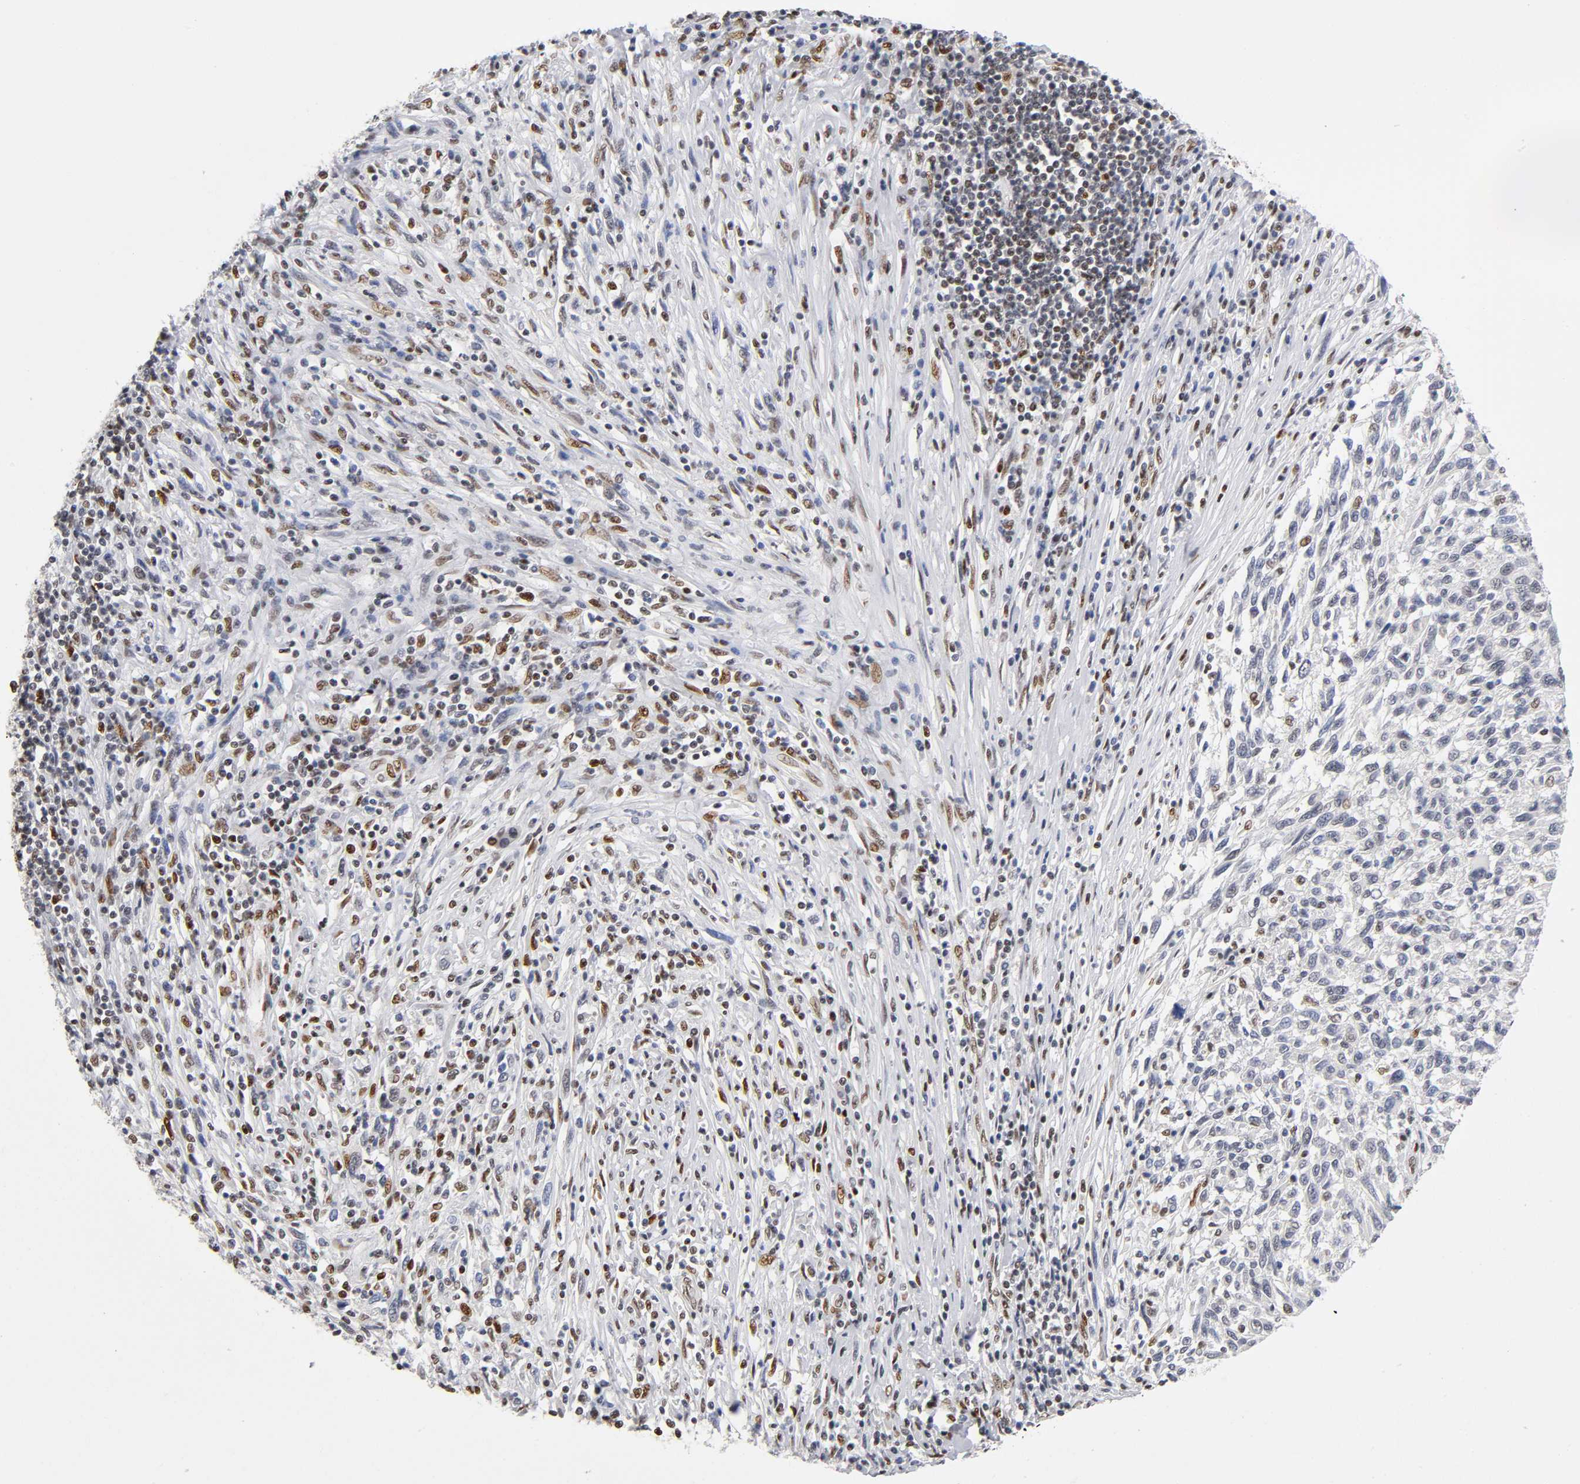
{"staining": {"intensity": "negative", "quantity": "none", "location": "none"}, "tissue": "melanoma", "cell_type": "Tumor cells", "image_type": "cancer", "snomed": [{"axis": "morphology", "description": "Malignant melanoma, Metastatic site"}, {"axis": "topography", "description": "Lymph node"}], "caption": "The photomicrograph displays no significant positivity in tumor cells of malignant melanoma (metastatic site). Nuclei are stained in blue.", "gene": "NR3C1", "patient": {"sex": "male", "age": 61}}